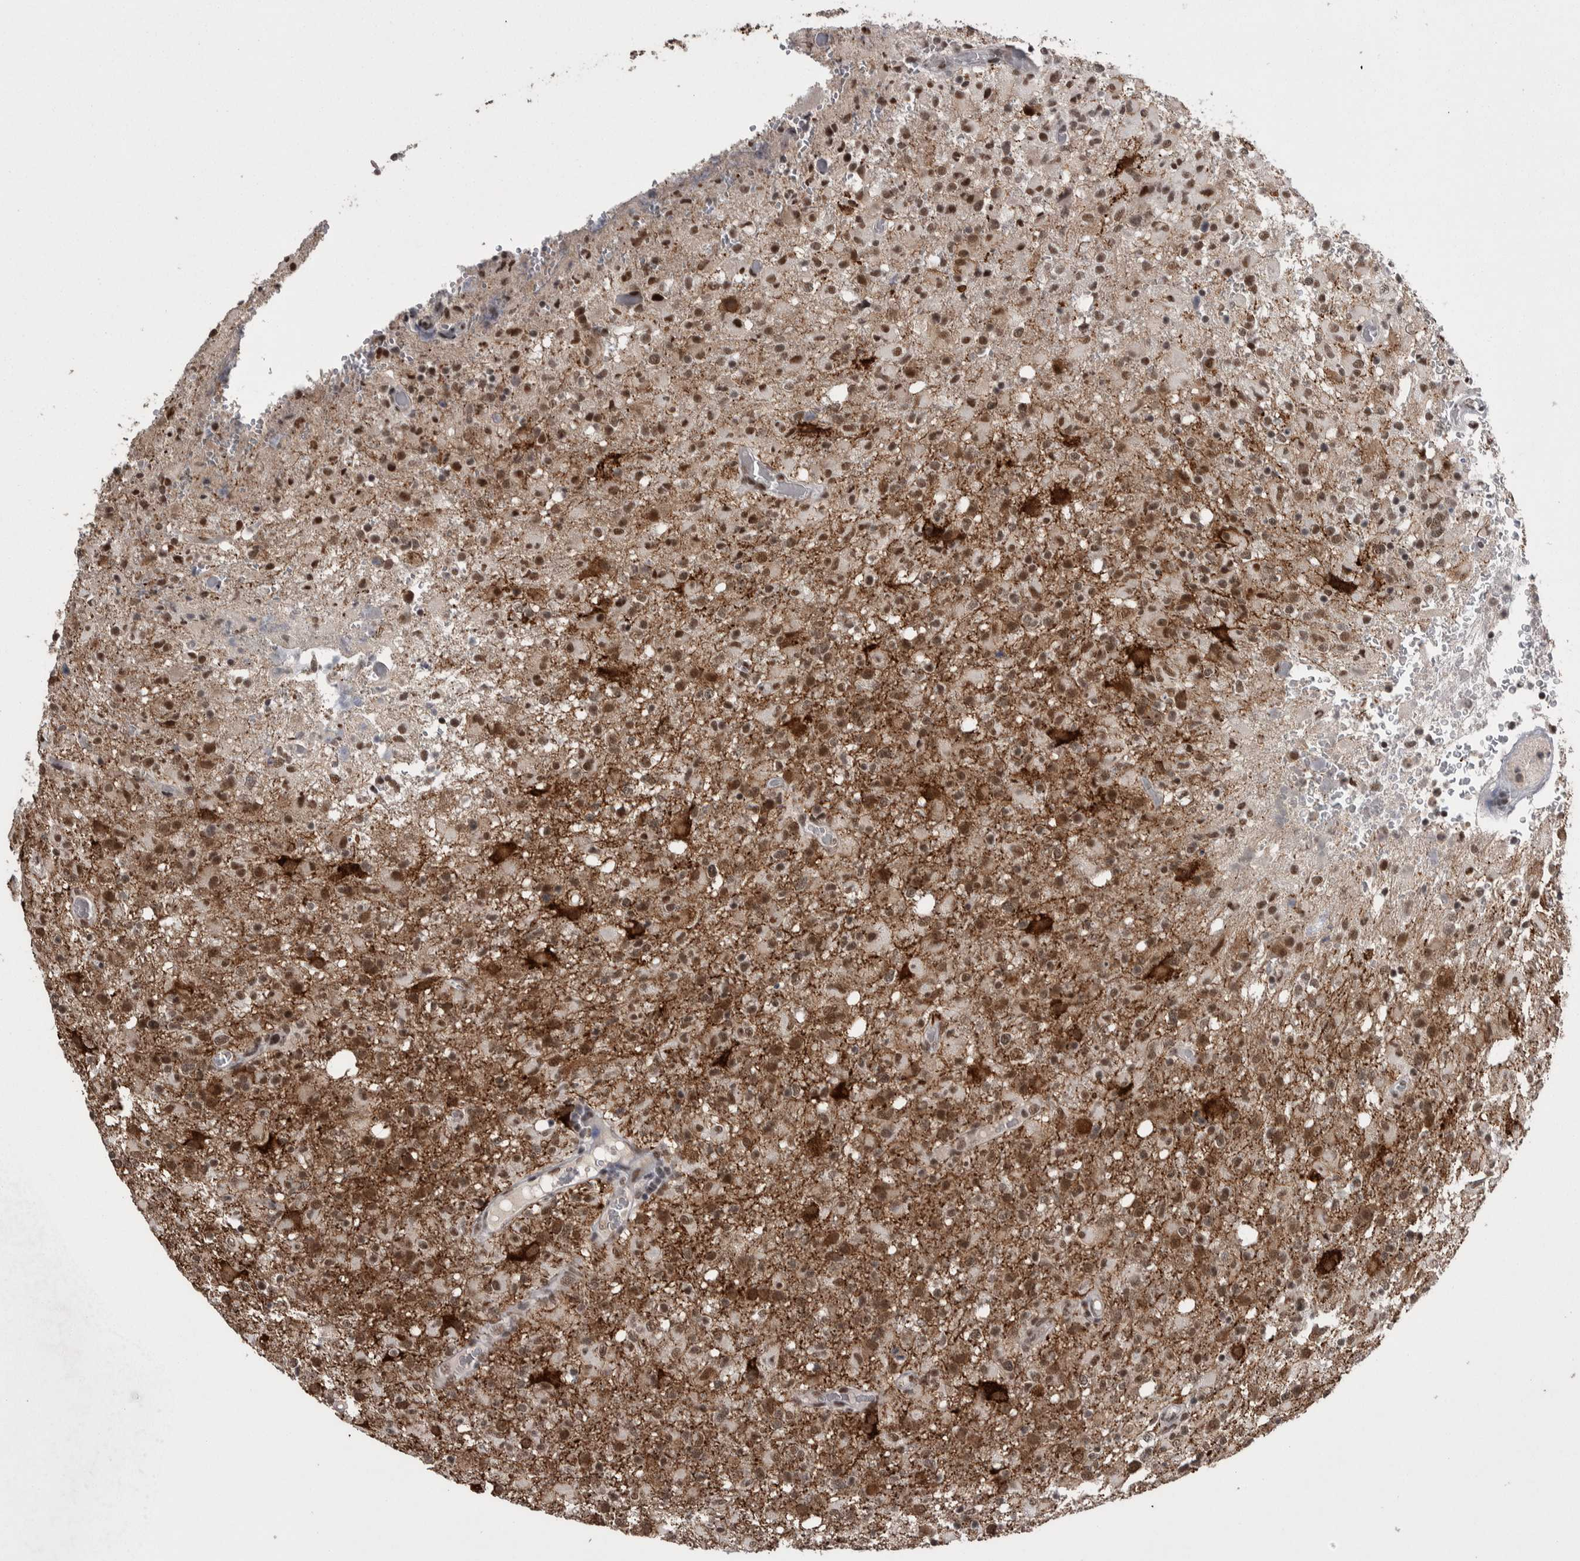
{"staining": {"intensity": "moderate", "quantity": ">75%", "location": "nuclear"}, "tissue": "glioma", "cell_type": "Tumor cells", "image_type": "cancer", "snomed": [{"axis": "morphology", "description": "Glioma, malignant, High grade"}, {"axis": "topography", "description": "Brain"}], "caption": "IHC staining of glioma, which exhibits medium levels of moderate nuclear staining in about >75% of tumor cells indicating moderate nuclear protein positivity. The staining was performed using DAB (3,3'-diaminobenzidine) (brown) for protein detection and nuclei were counterstained in hematoxylin (blue).", "gene": "DMTF1", "patient": {"sex": "female", "age": 57}}